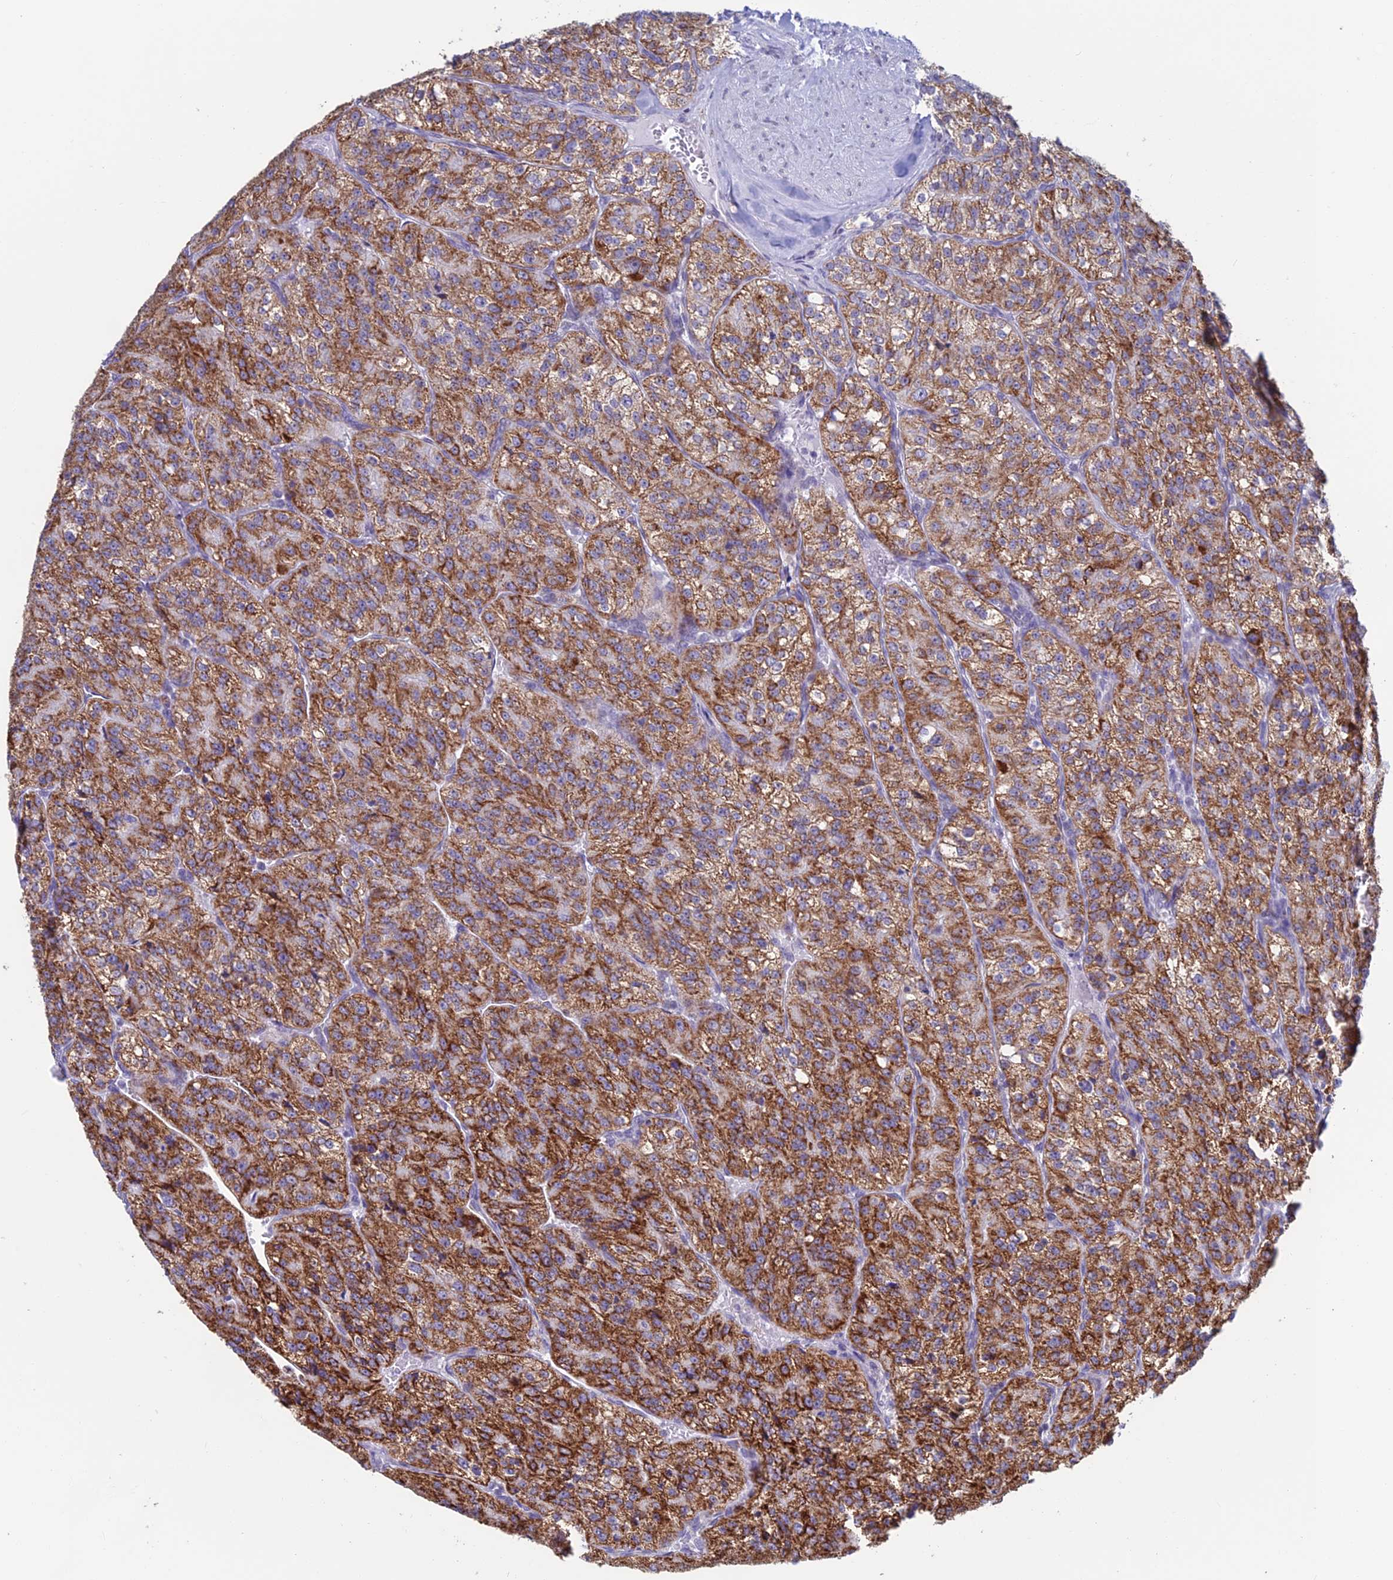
{"staining": {"intensity": "strong", "quantity": ">75%", "location": "cytoplasmic/membranous"}, "tissue": "renal cancer", "cell_type": "Tumor cells", "image_type": "cancer", "snomed": [{"axis": "morphology", "description": "Adenocarcinoma, NOS"}, {"axis": "topography", "description": "Kidney"}], "caption": "An immunohistochemistry photomicrograph of tumor tissue is shown. Protein staining in brown labels strong cytoplasmic/membranous positivity in adenocarcinoma (renal) within tumor cells. The staining is performed using DAB (3,3'-diaminobenzidine) brown chromogen to label protein expression. The nuclei are counter-stained blue using hematoxylin.", "gene": "ZNG1B", "patient": {"sex": "female", "age": 63}}